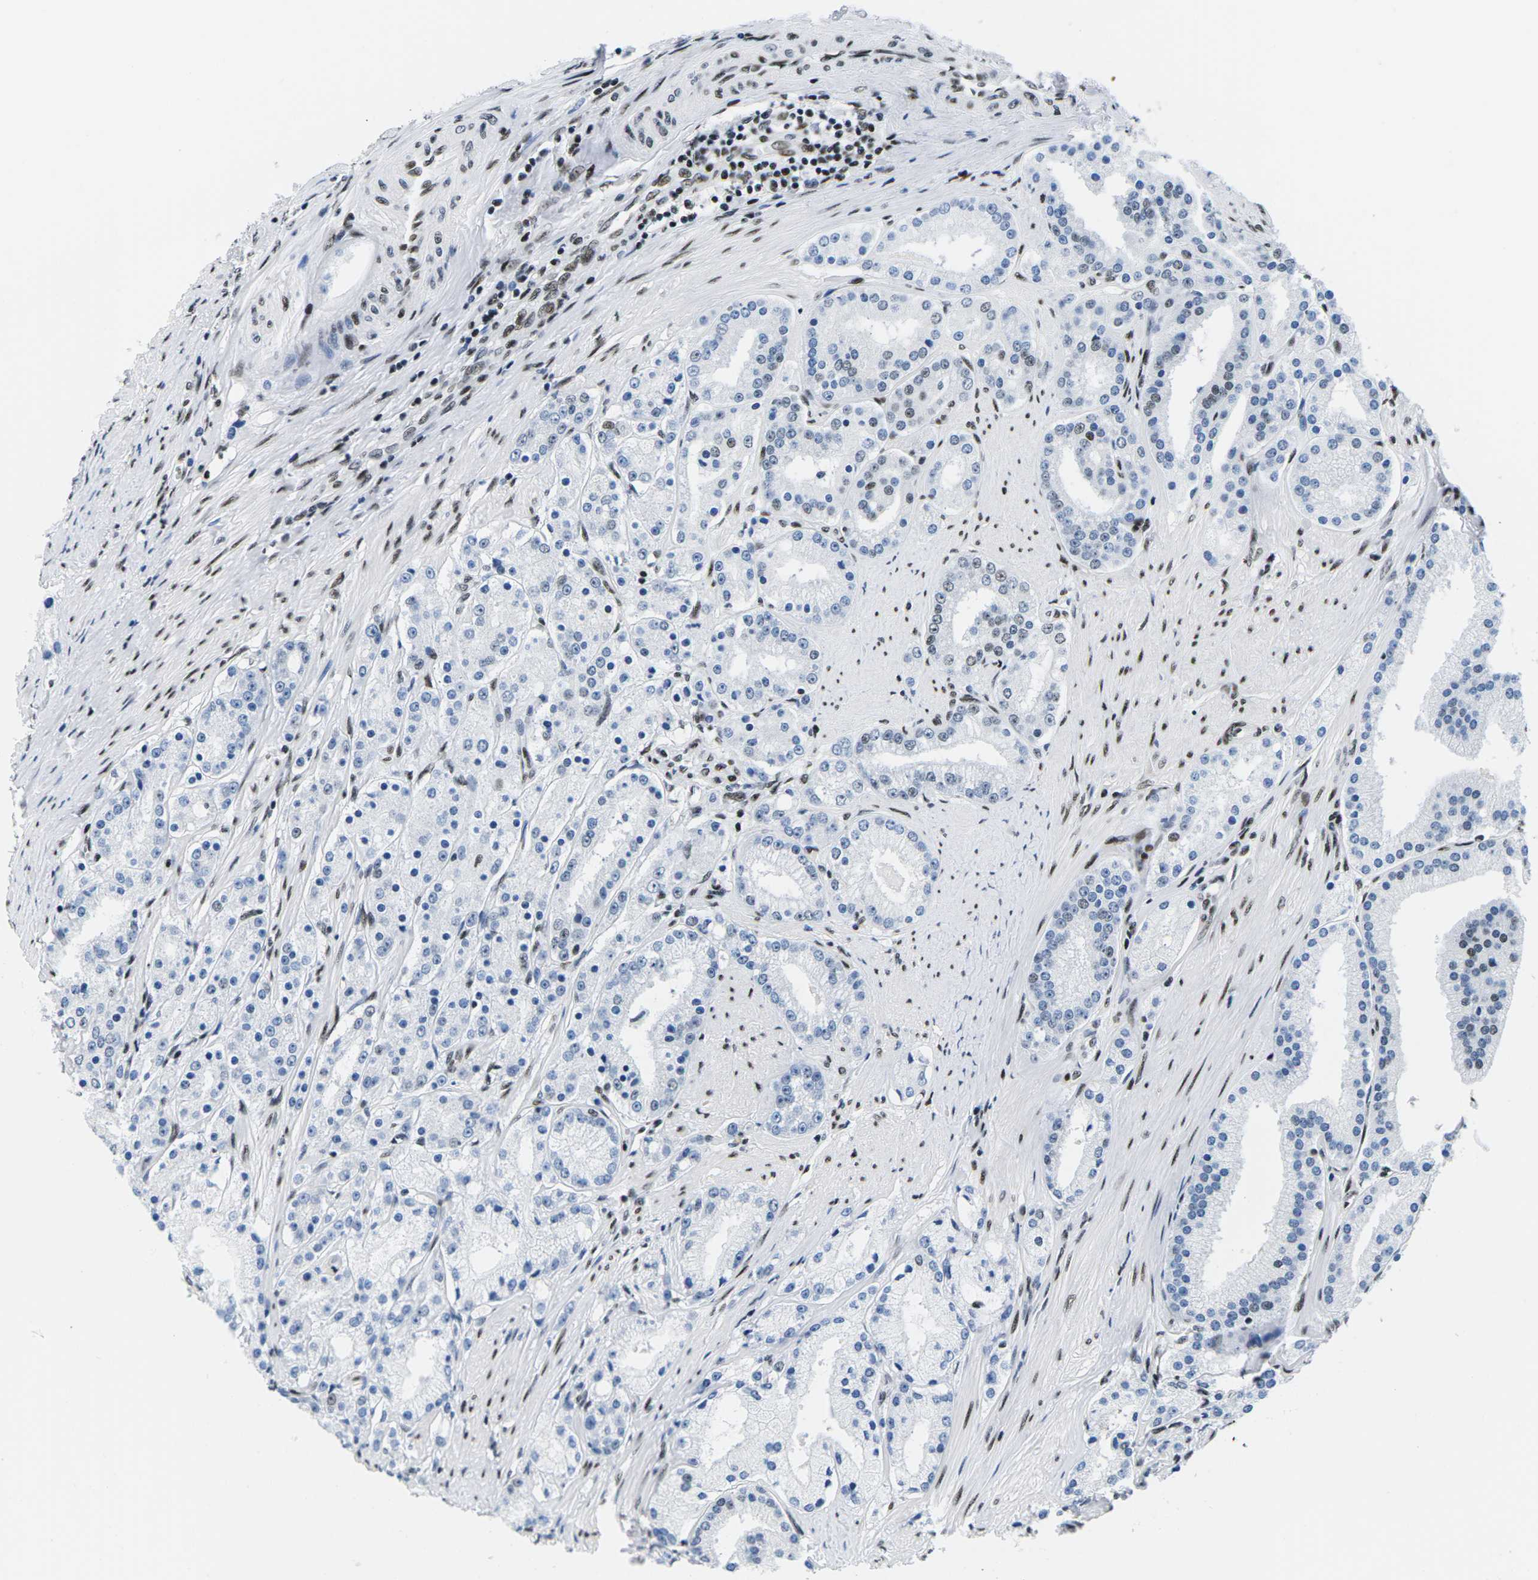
{"staining": {"intensity": "moderate", "quantity": "<25%", "location": "nuclear"}, "tissue": "prostate cancer", "cell_type": "Tumor cells", "image_type": "cancer", "snomed": [{"axis": "morphology", "description": "Adenocarcinoma, Low grade"}, {"axis": "topography", "description": "Prostate"}], "caption": "Immunohistochemistry histopathology image of neoplastic tissue: prostate cancer (low-grade adenocarcinoma) stained using IHC demonstrates low levels of moderate protein expression localized specifically in the nuclear of tumor cells, appearing as a nuclear brown color.", "gene": "ATF1", "patient": {"sex": "male", "age": 63}}